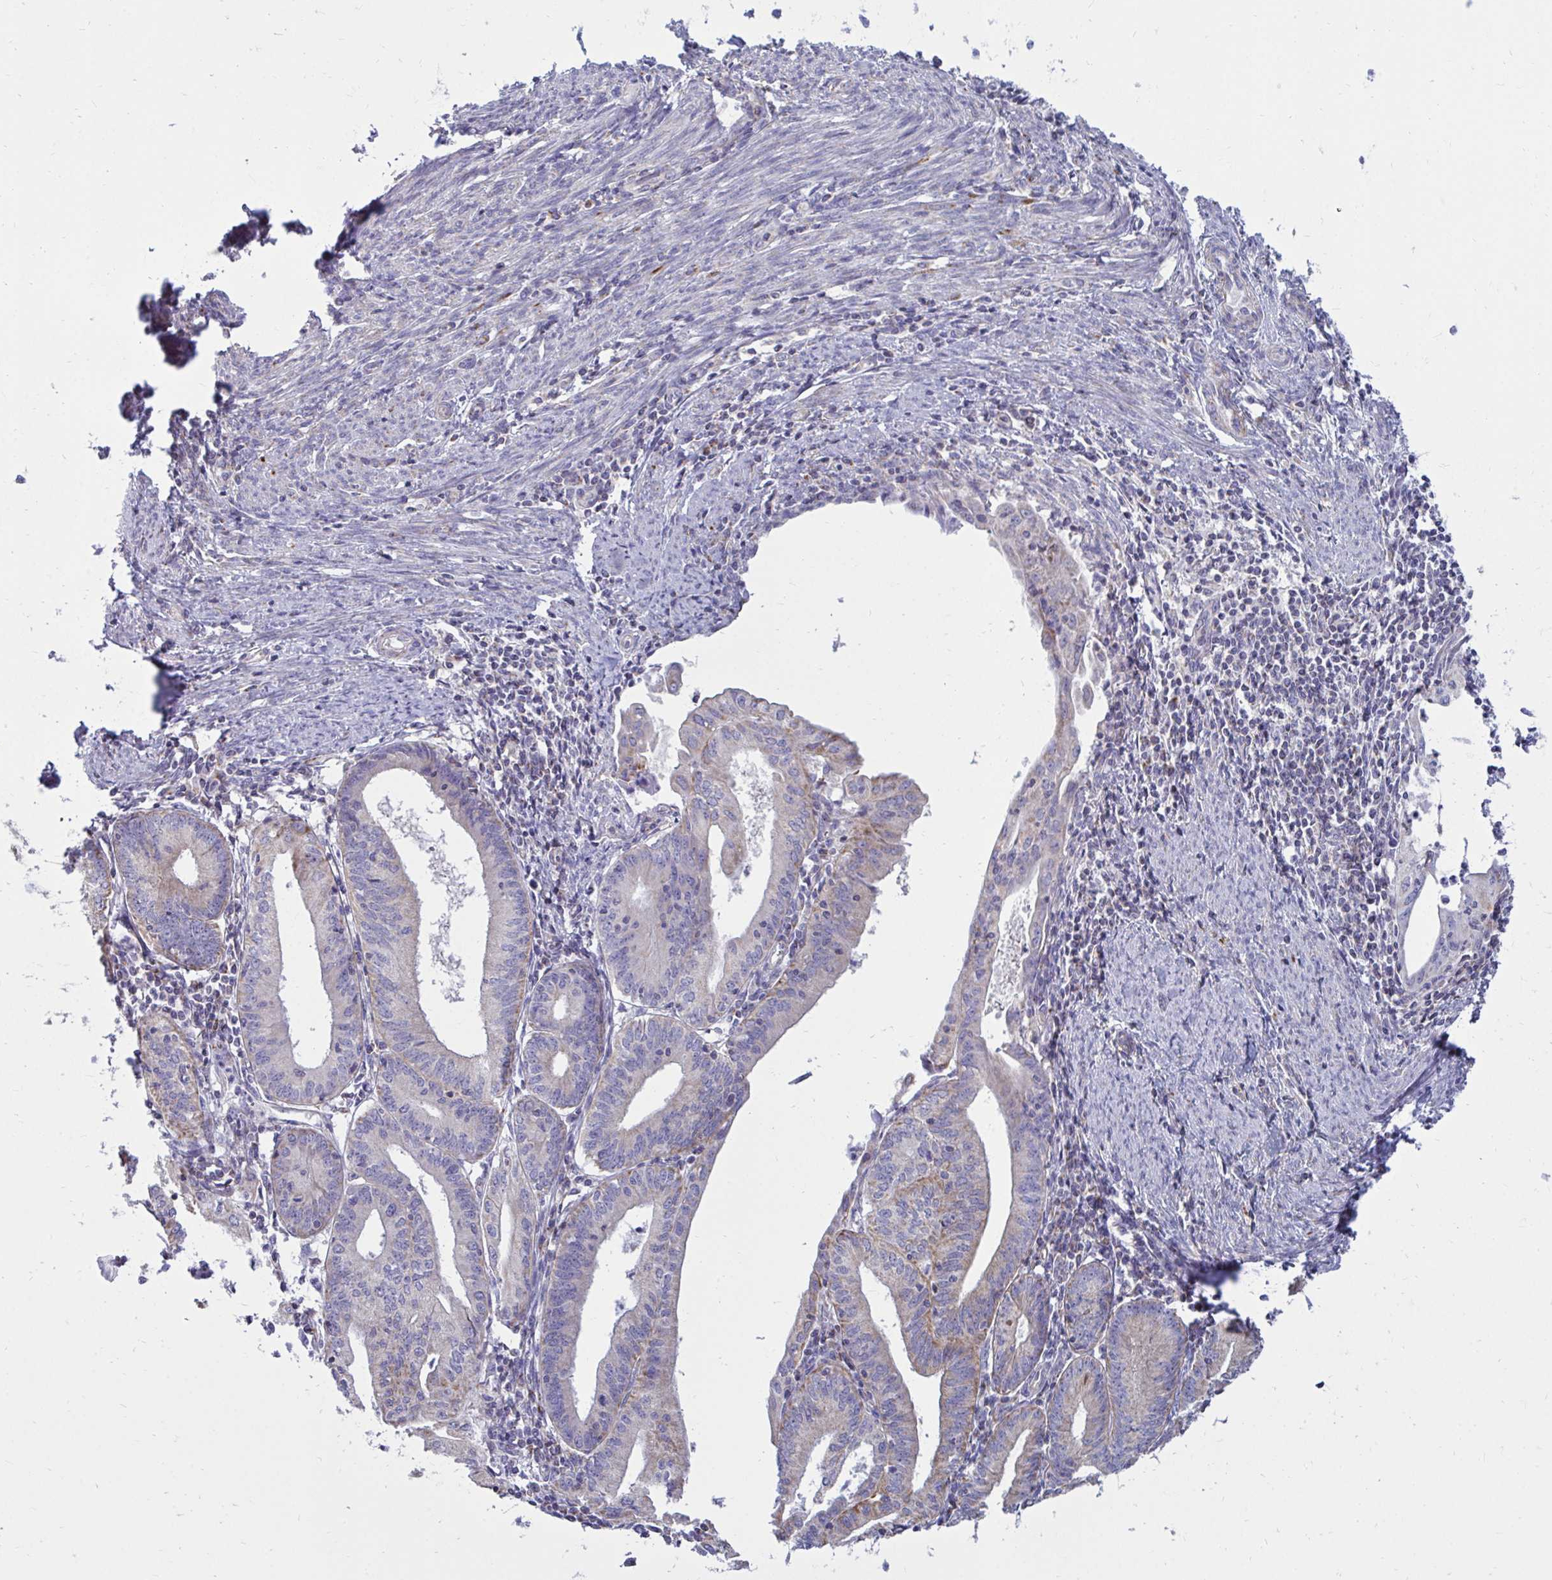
{"staining": {"intensity": "moderate", "quantity": "25%-75%", "location": "cytoplasmic/membranous"}, "tissue": "endometrial cancer", "cell_type": "Tumor cells", "image_type": "cancer", "snomed": [{"axis": "morphology", "description": "Adenocarcinoma, NOS"}, {"axis": "topography", "description": "Endometrium"}], "caption": "Adenocarcinoma (endometrial) stained with a protein marker shows moderate staining in tumor cells.", "gene": "OR10R2", "patient": {"sex": "female", "age": 60}}